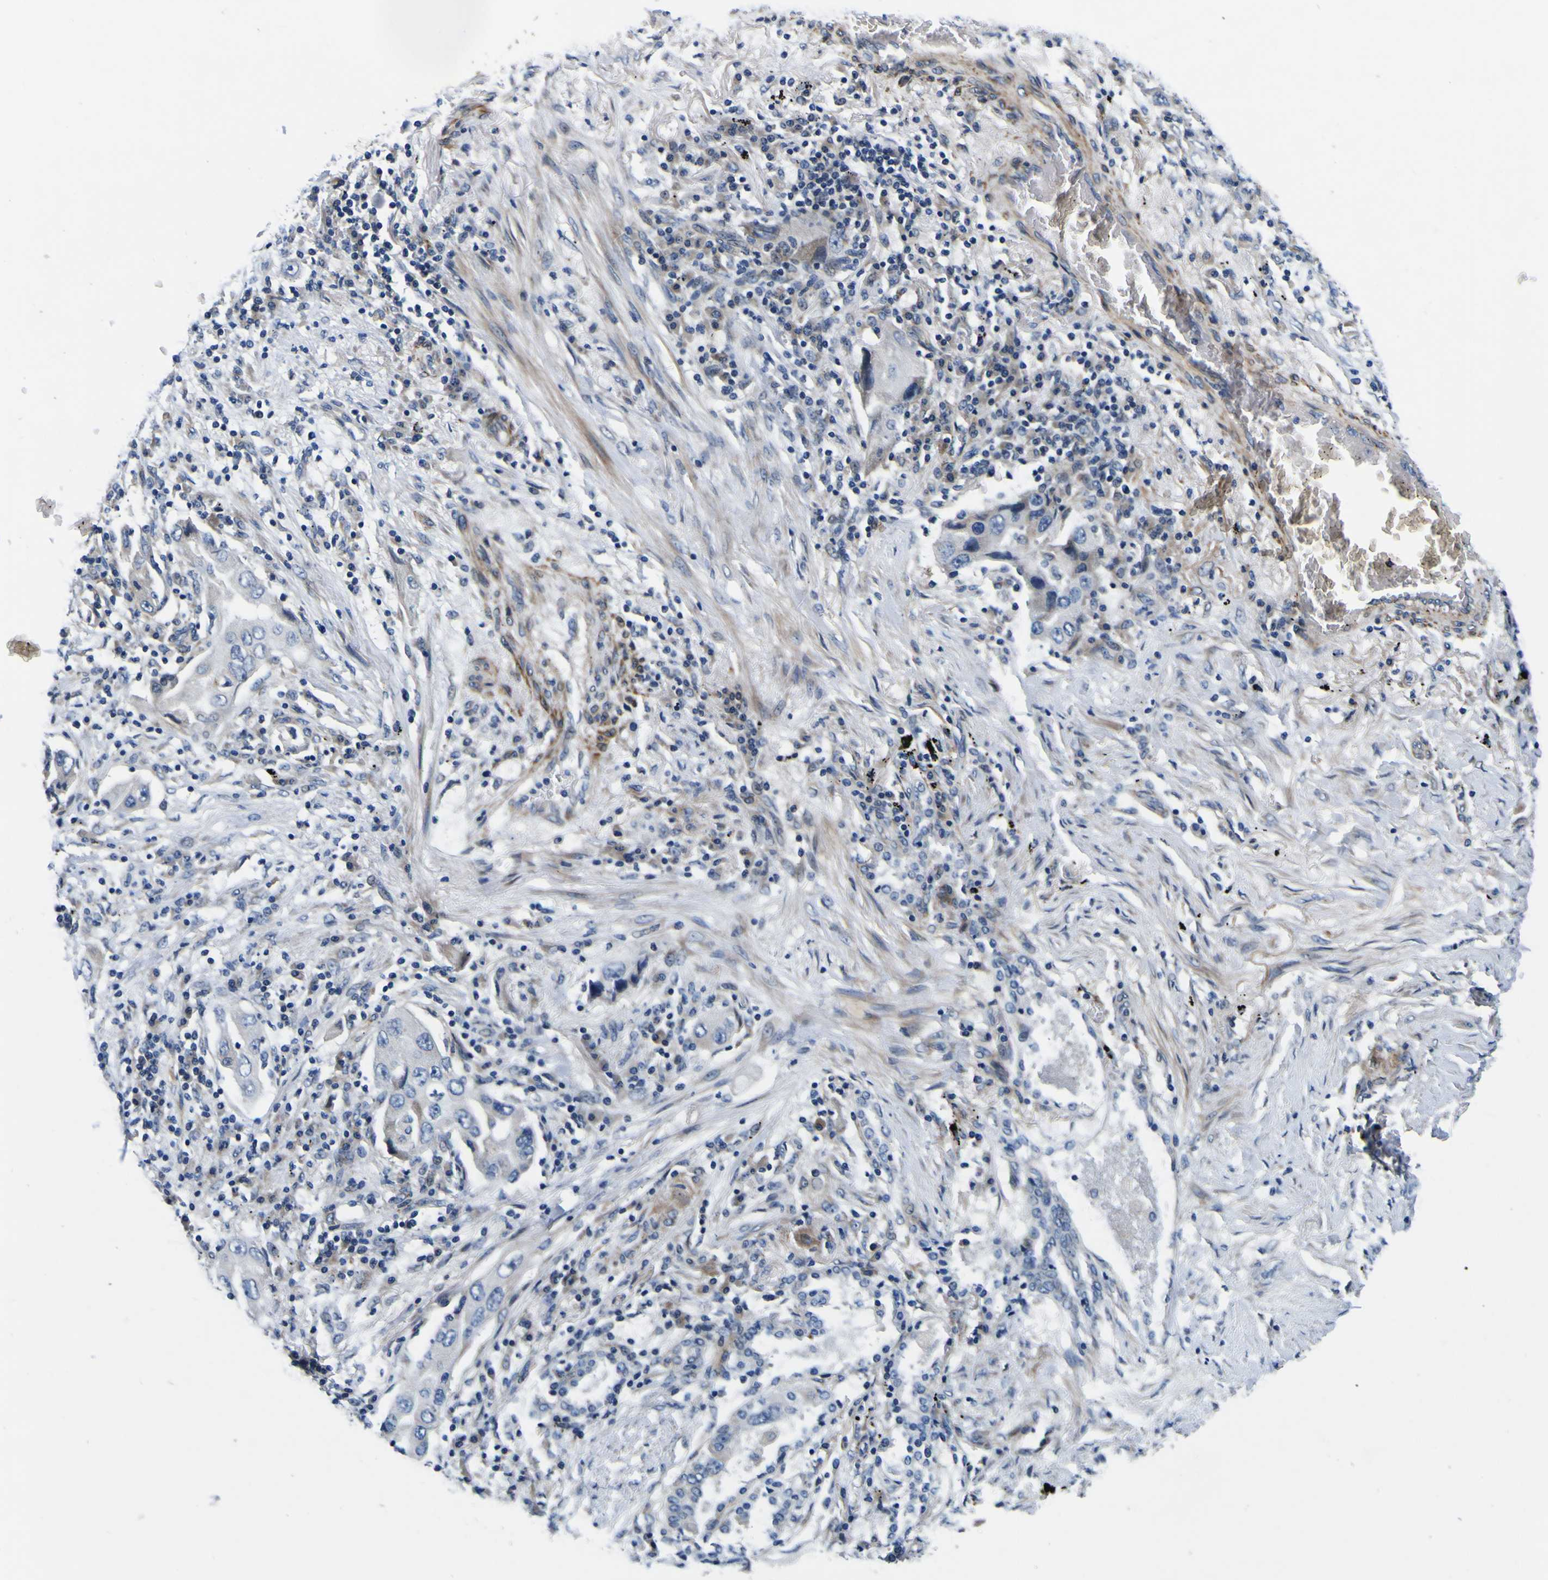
{"staining": {"intensity": "weak", "quantity": "25%-75%", "location": "cytoplasmic/membranous"}, "tissue": "lung cancer", "cell_type": "Tumor cells", "image_type": "cancer", "snomed": [{"axis": "morphology", "description": "Adenocarcinoma, NOS"}, {"axis": "topography", "description": "Lung"}], "caption": "Immunohistochemistry (DAB) staining of lung adenocarcinoma demonstrates weak cytoplasmic/membranous protein staining in approximately 25%-75% of tumor cells.", "gene": "AGAP3", "patient": {"sex": "female", "age": 65}}